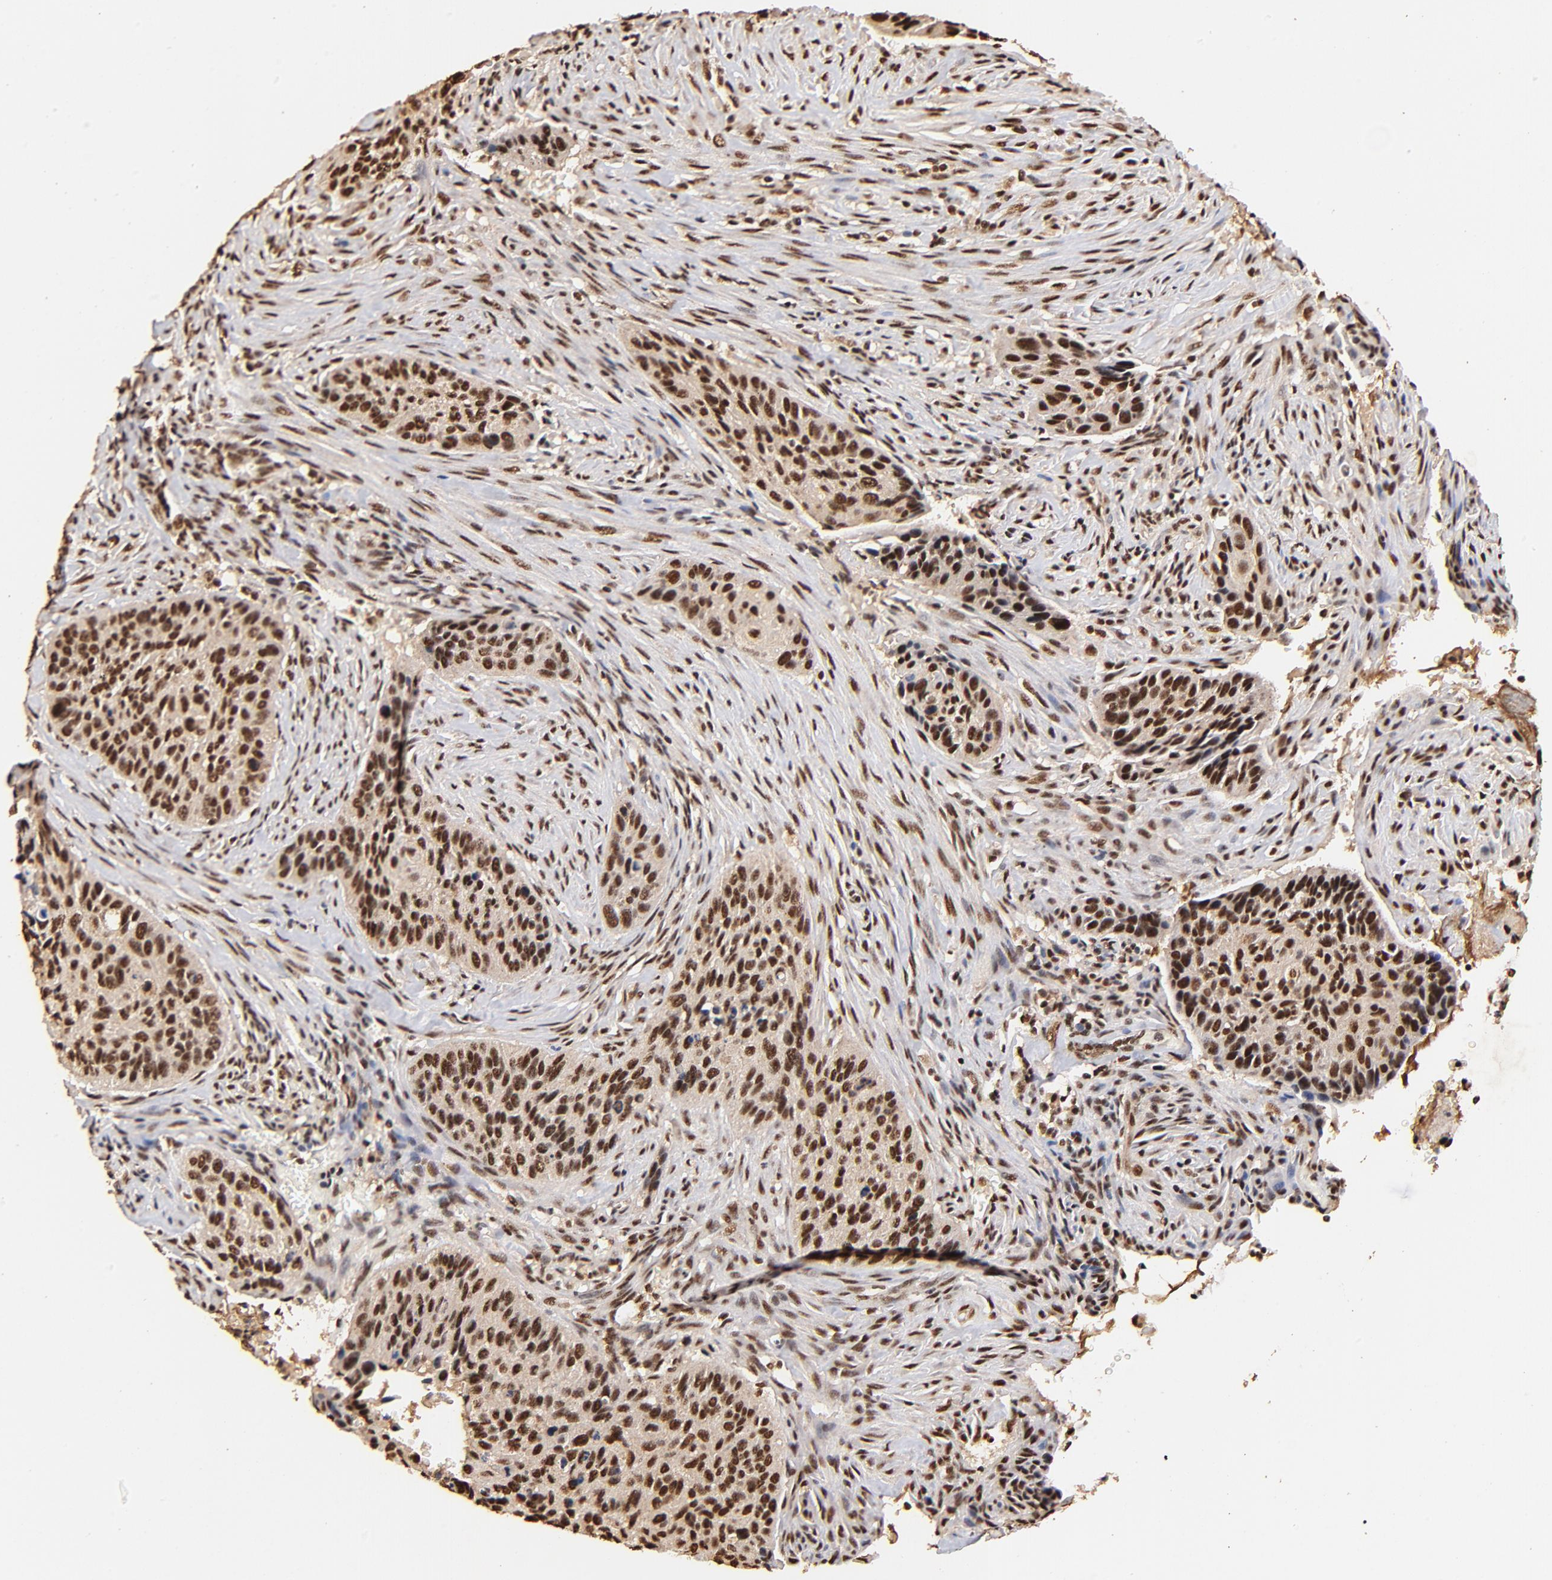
{"staining": {"intensity": "strong", "quantity": ">75%", "location": "cytoplasmic/membranous,nuclear"}, "tissue": "cervical cancer", "cell_type": "Tumor cells", "image_type": "cancer", "snomed": [{"axis": "morphology", "description": "Adenocarcinoma, NOS"}, {"axis": "topography", "description": "Cervix"}], "caption": "This is a photomicrograph of immunohistochemistry (IHC) staining of cervical adenocarcinoma, which shows strong staining in the cytoplasmic/membranous and nuclear of tumor cells.", "gene": "MED12", "patient": {"sex": "female", "age": 29}}